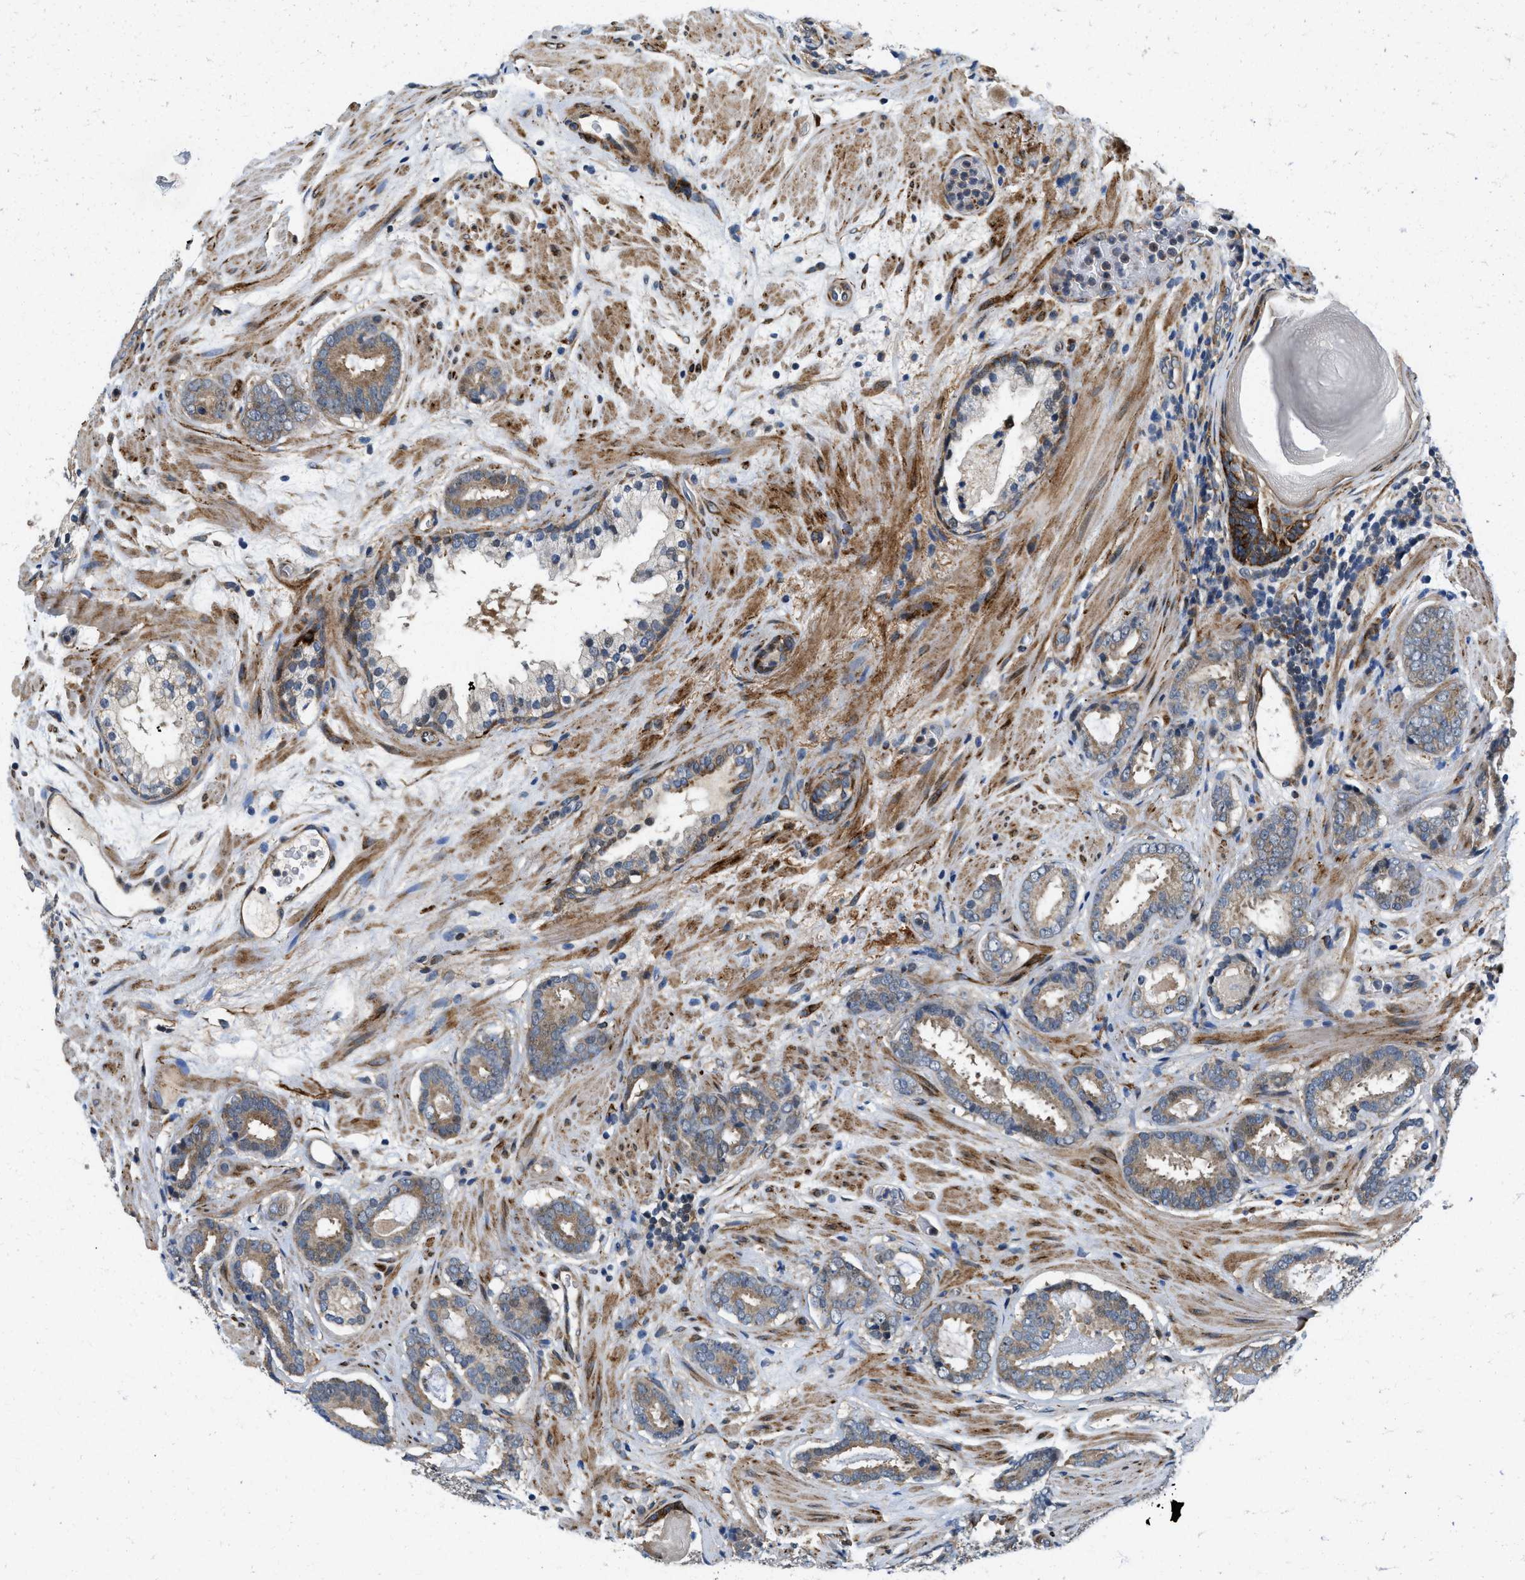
{"staining": {"intensity": "weak", "quantity": ">75%", "location": "cytoplasmic/membranous"}, "tissue": "prostate cancer", "cell_type": "Tumor cells", "image_type": "cancer", "snomed": [{"axis": "morphology", "description": "Adenocarcinoma, Low grade"}, {"axis": "topography", "description": "Prostate"}], "caption": "Prostate cancer was stained to show a protein in brown. There is low levels of weak cytoplasmic/membranous expression in approximately >75% of tumor cells.", "gene": "ZNF599", "patient": {"sex": "male", "age": 69}}